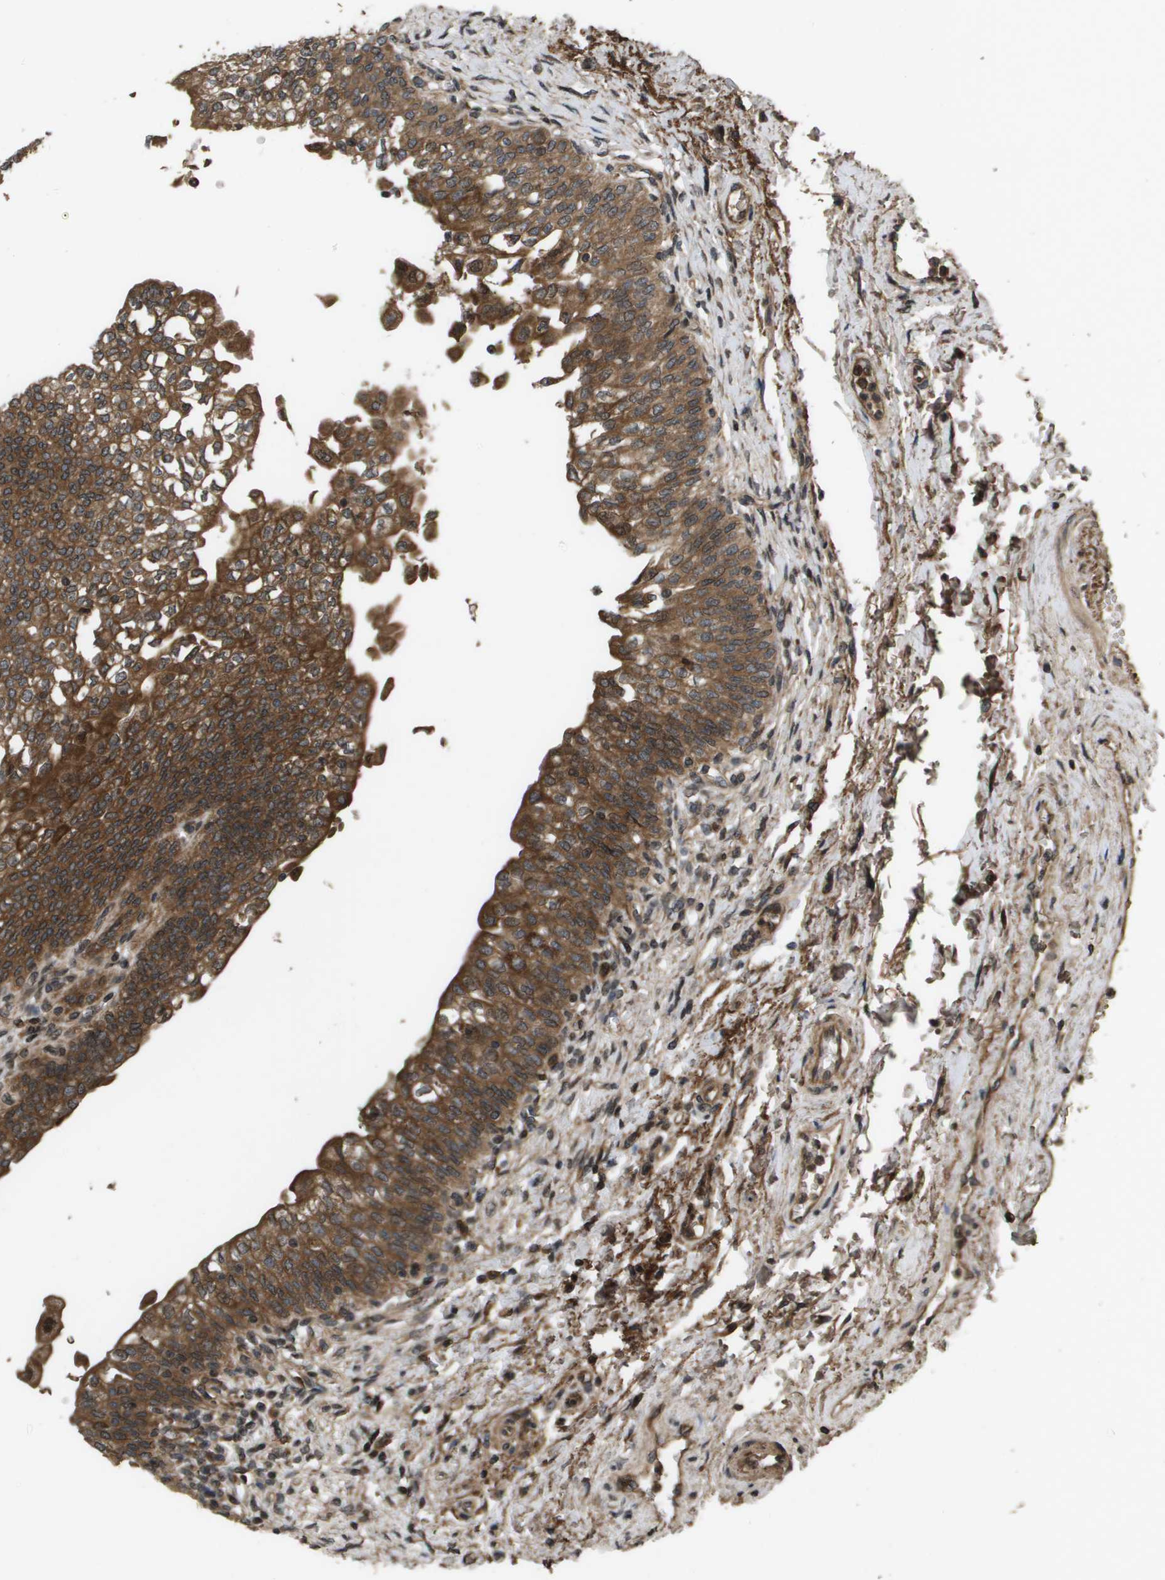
{"staining": {"intensity": "moderate", "quantity": ">75%", "location": "cytoplasmic/membranous"}, "tissue": "urinary bladder", "cell_type": "Urothelial cells", "image_type": "normal", "snomed": [{"axis": "morphology", "description": "Normal tissue, NOS"}, {"axis": "topography", "description": "Urinary bladder"}], "caption": "IHC histopathology image of unremarkable urinary bladder stained for a protein (brown), which displays medium levels of moderate cytoplasmic/membranous expression in approximately >75% of urothelial cells.", "gene": "SPTLC1", "patient": {"sex": "male", "age": 55}}